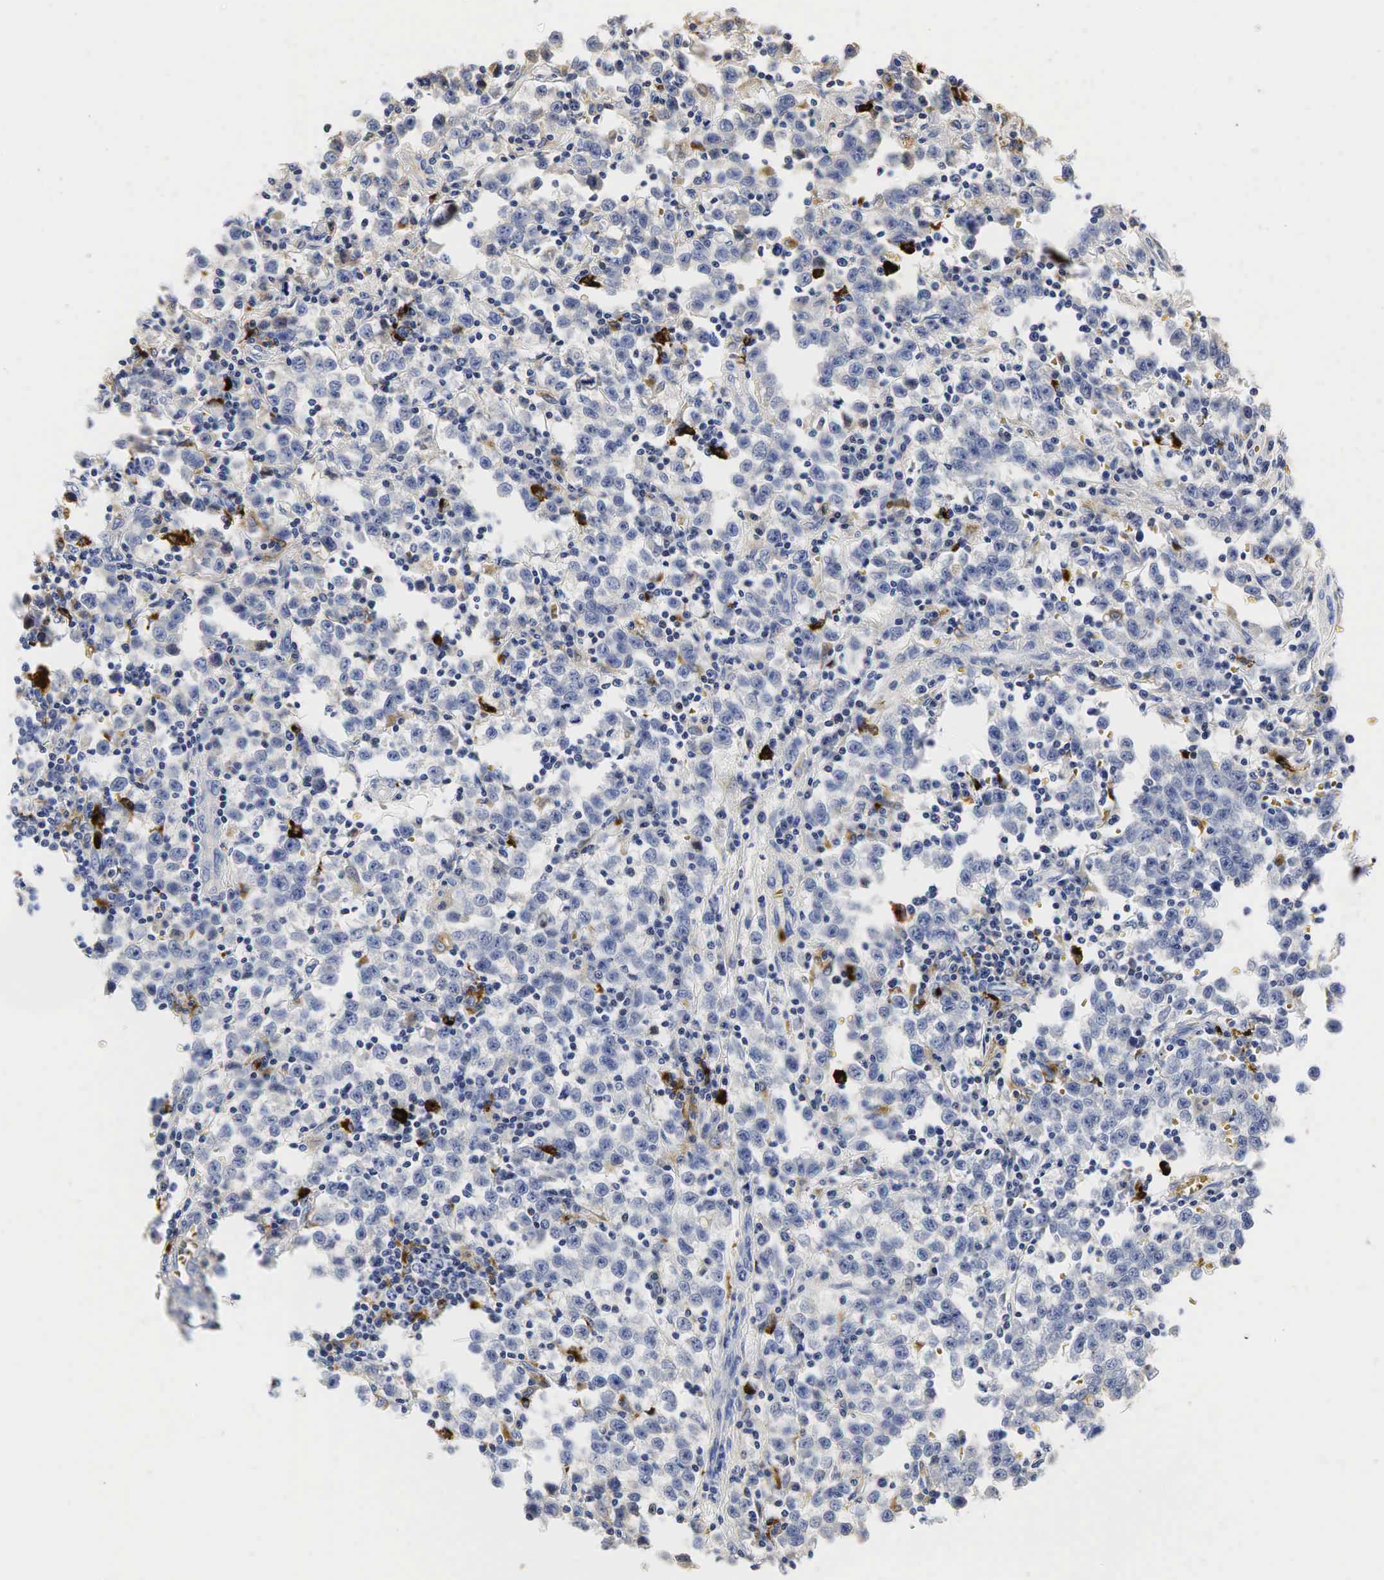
{"staining": {"intensity": "negative", "quantity": "none", "location": "none"}, "tissue": "testis cancer", "cell_type": "Tumor cells", "image_type": "cancer", "snomed": [{"axis": "morphology", "description": "Seminoma, NOS"}, {"axis": "topography", "description": "Testis"}], "caption": "IHC of seminoma (testis) demonstrates no positivity in tumor cells.", "gene": "LYZ", "patient": {"sex": "male", "age": 35}}